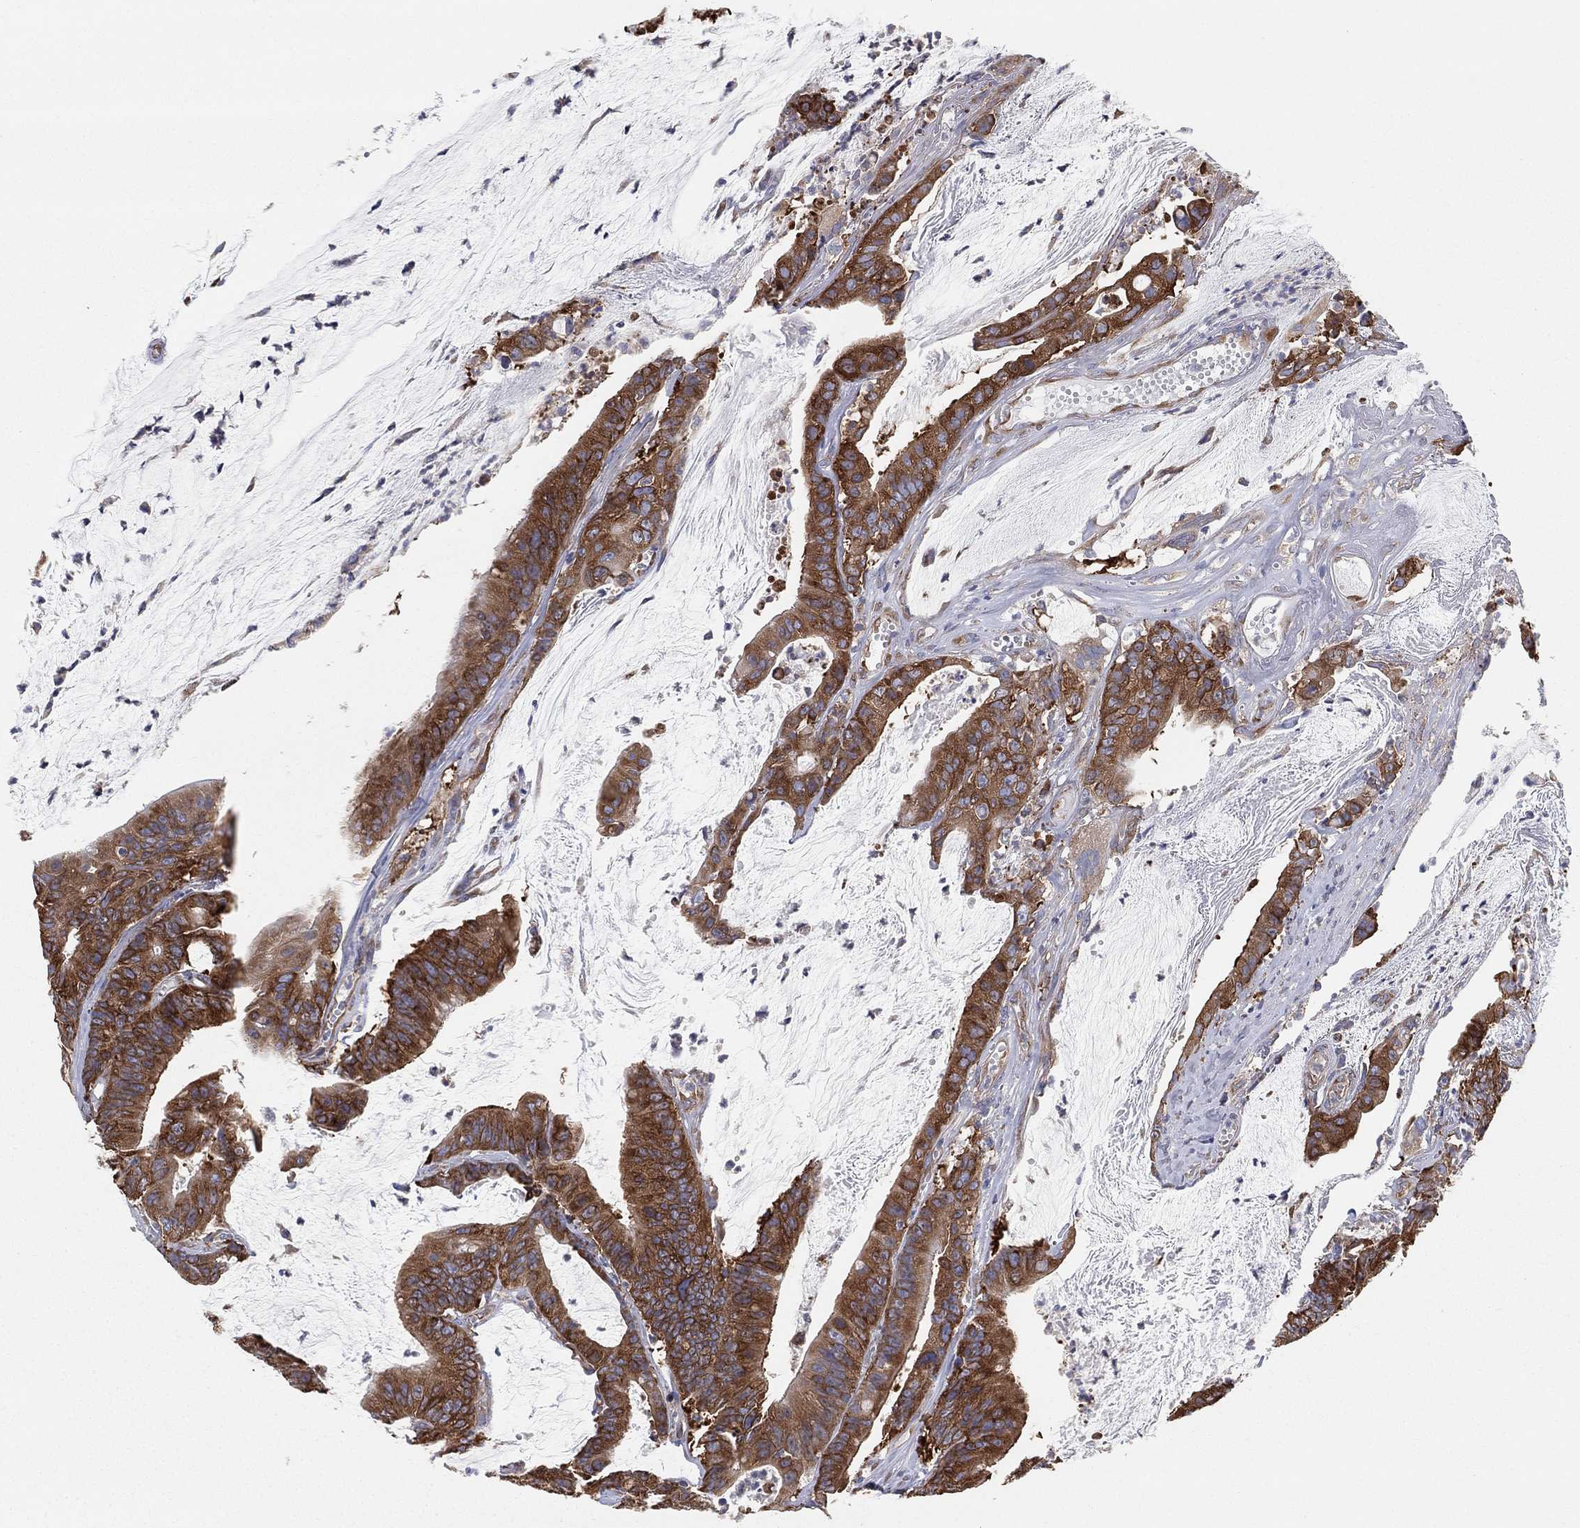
{"staining": {"intensity": "strong", "quantity": ">75%", "location": "cytoplasmic/membranous"}, "tissue": "colorectal cancer", "cell_type": "Tumor cells", "image_type": "cancer", "snomed": [{"axis": "morphology", "description": "Adenocarcinoma, NOS"}, {"axis": "topography", "description": "Colon"}], "caption": "An IHC photomicrograph of tumor tissue is shown. Protein staining in brown labels strong cytoplasmic/membranous positivity in colorectal adenocarcinoma within tumor cells. The protein is stained brown, and the nuclei are stained in blue (DAB IHC with brightfield microscopy, high magnification).", "gene": "FARSA", "patient": {"sex": "female", "age": 69}}